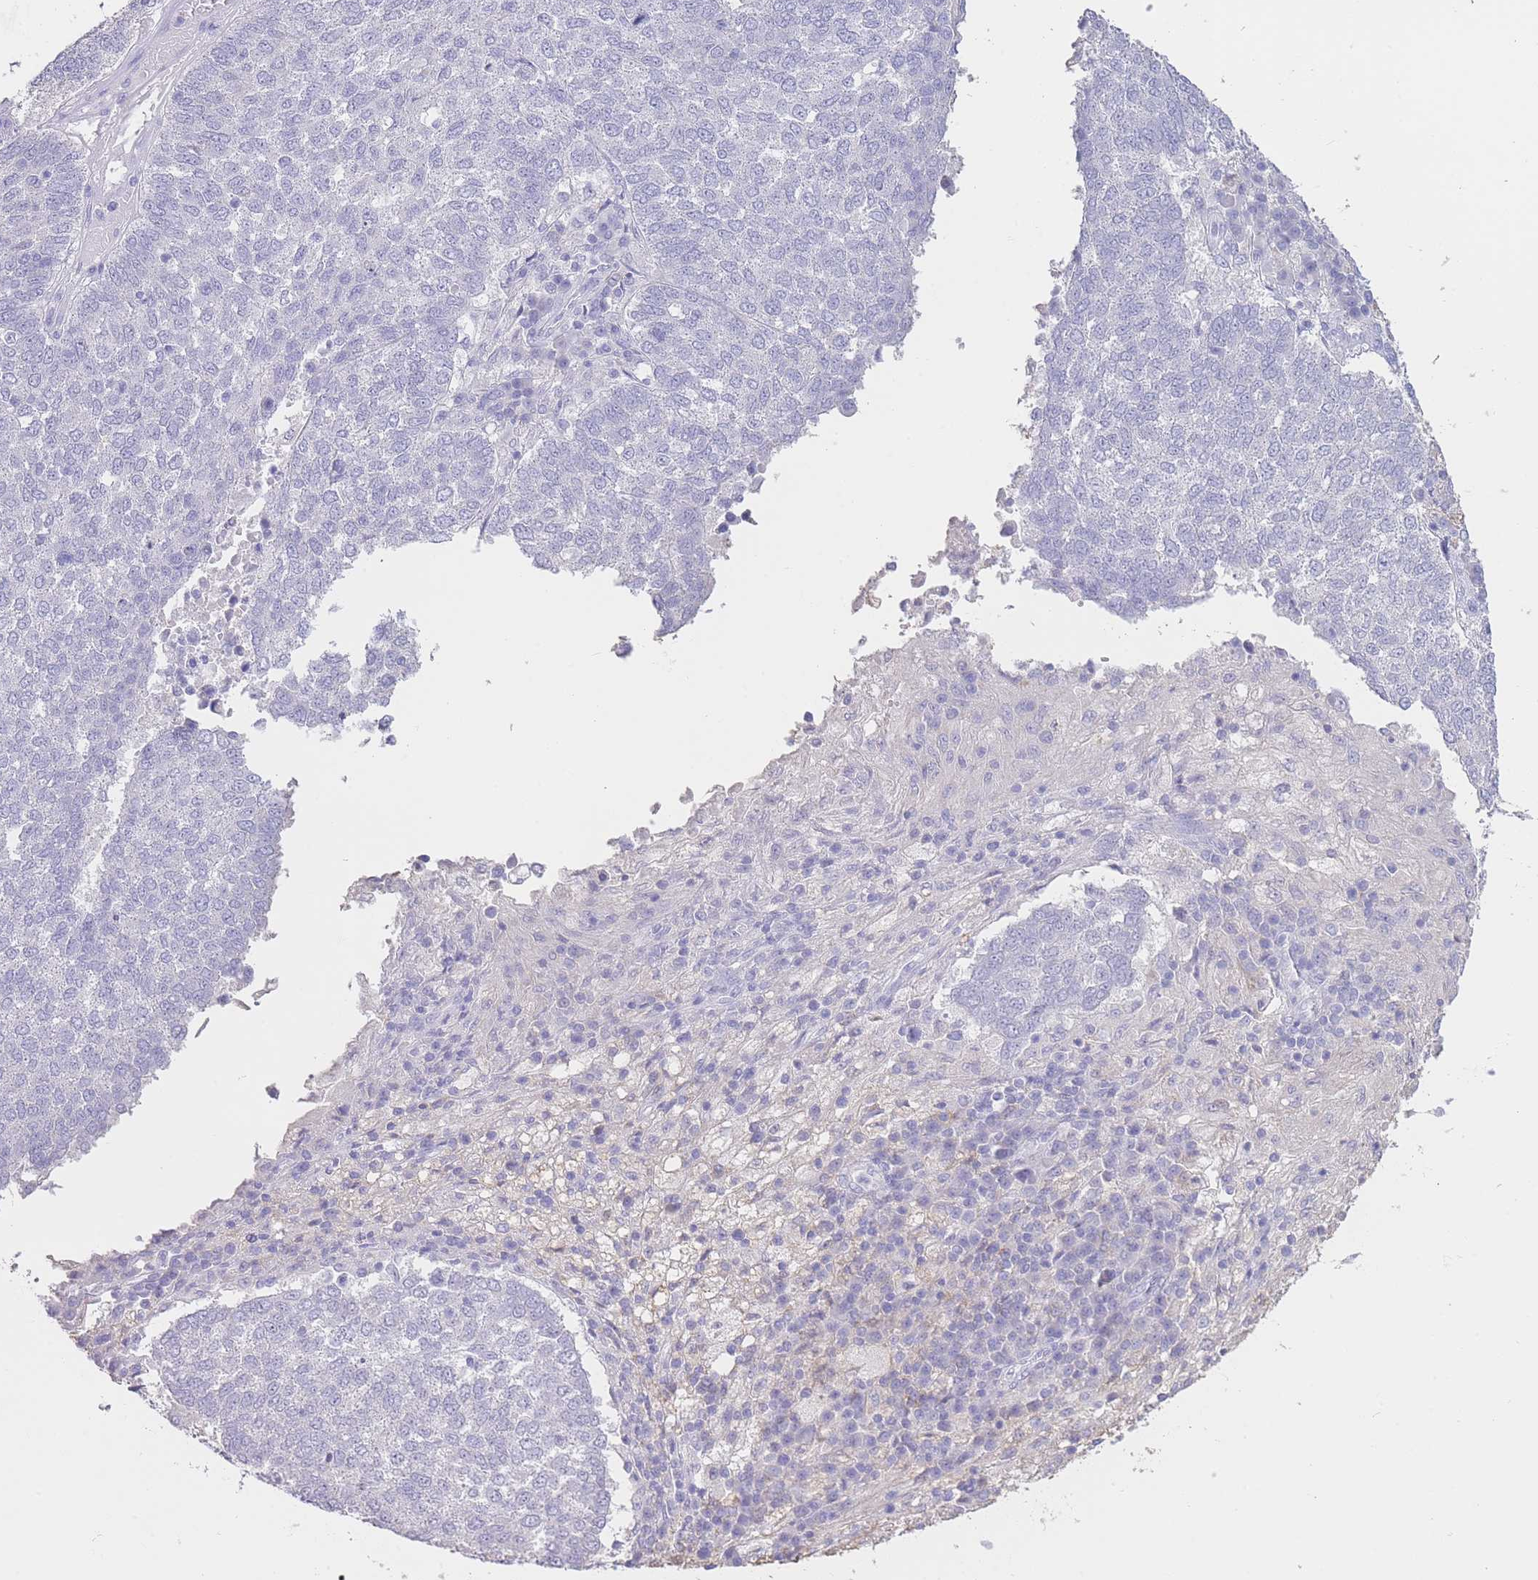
{"staining": {"intensity": "negative", "quantity": "none", "location": "none"}, "tissue": "lung cancer", "cell_type": "Tumor cells", "image_type": "cancer", "snomed": [{"axis": "morphology", "description": "Squamous cell carcinoma, NOS"}, {"axis": "topography", "description": "Lung"}], "caption": "An image of human lung cancer is negative for staining in tumor cells. (Immunohistochemistry, brightfield microscopy, high magnification).", "gene": "CD37", "patient": {"sex": "male", "age": 73}}